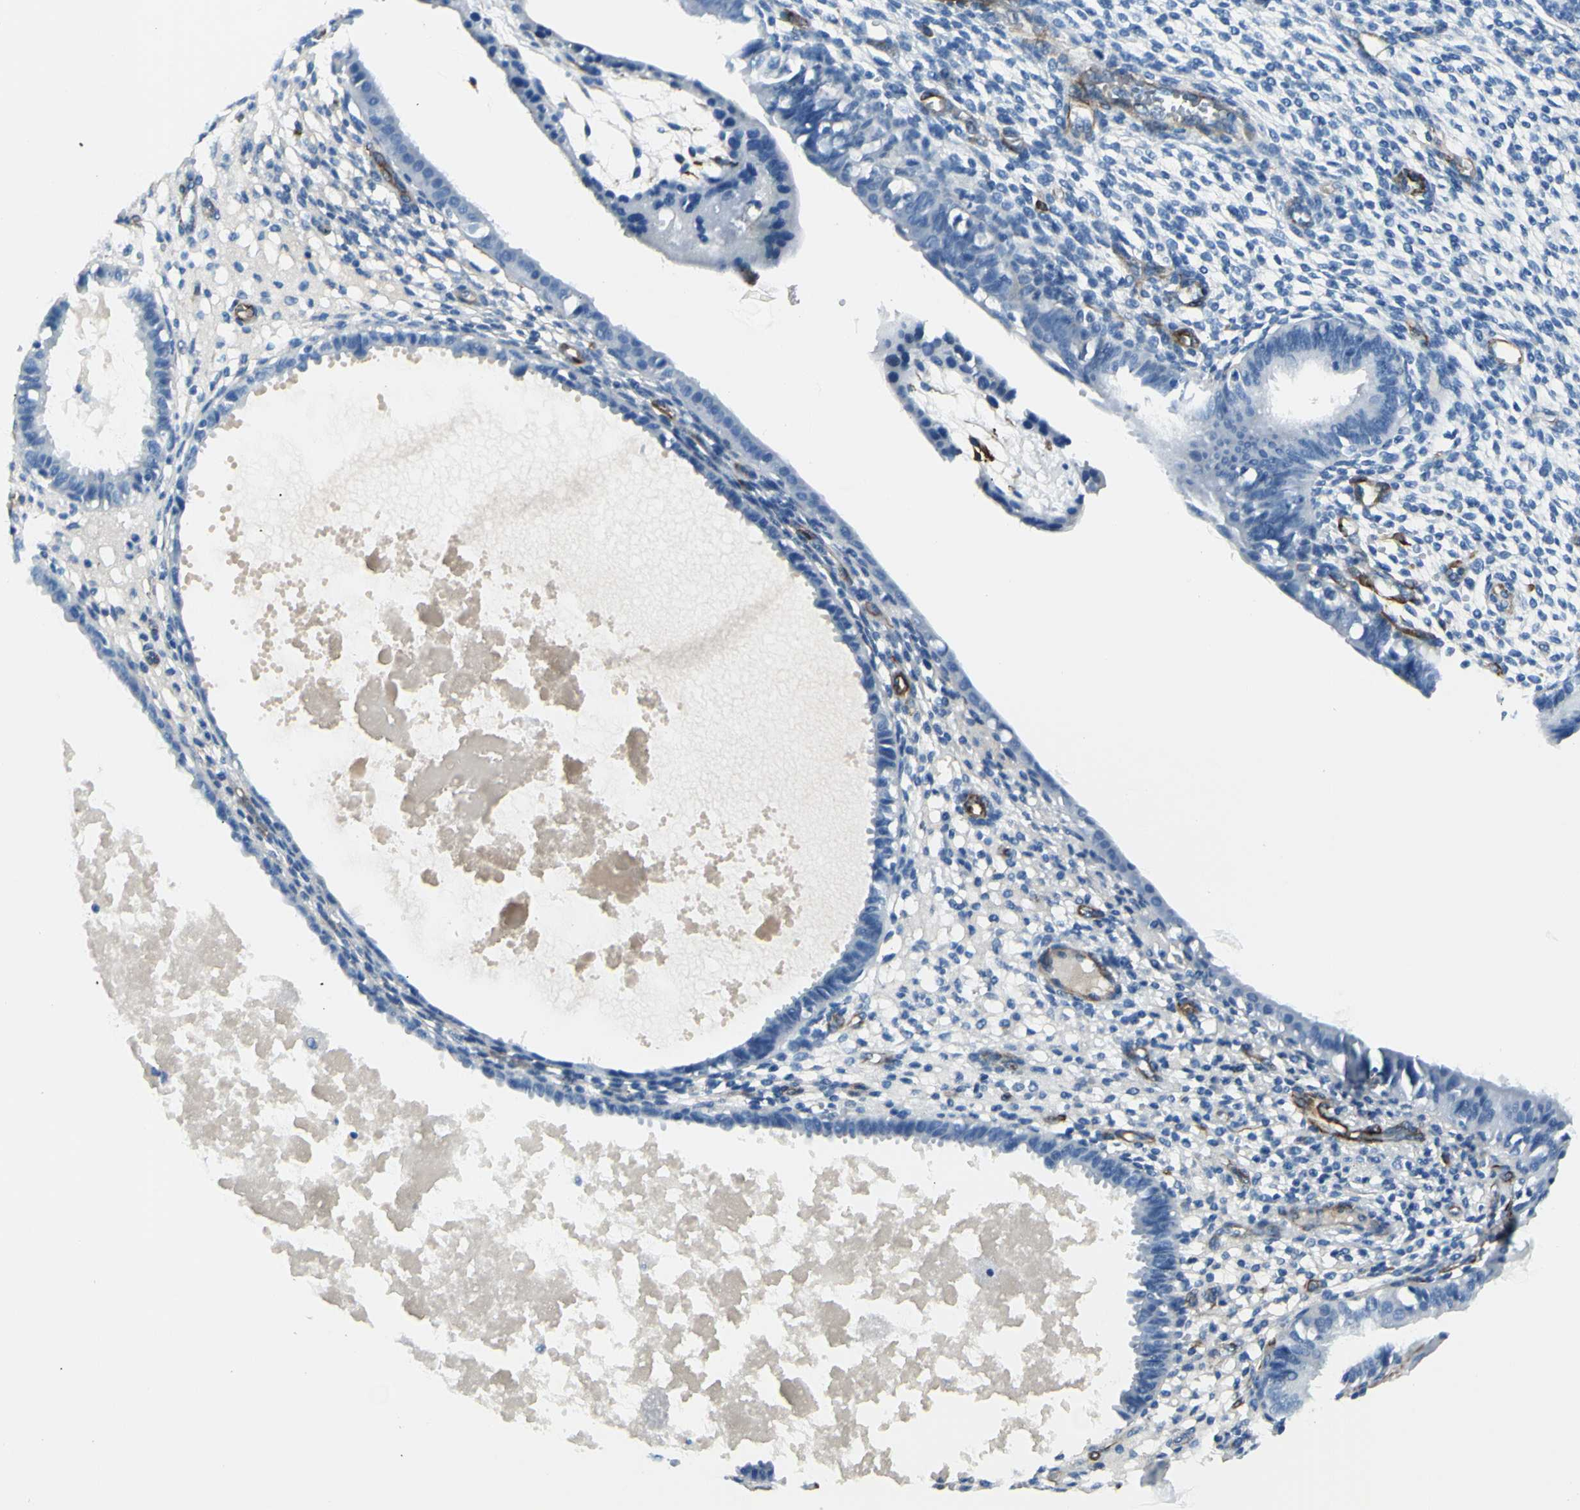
{"staining": {"intensity": "negative", "quantity": "none", "location": "none"}, "tissue": "endometrium", "cell_type": "Cells in endometrial stroma", "image_type": "normal", "snomed": [{"axis": "morphology", "description": "Normal tissue, NOS"}, {"axis": "topography", "description": "Endometrium"}], "caption": "Micrograph shows no protein positivity in cells in endometrial stroma of unremarkable endometrium. Brightfield microscopy of IHC stained with DAB (brown) and hematoxylin (blue), captured at high magnification.", "gene": "PTH2R", "patient": {"sex": "female", "age": 61}}